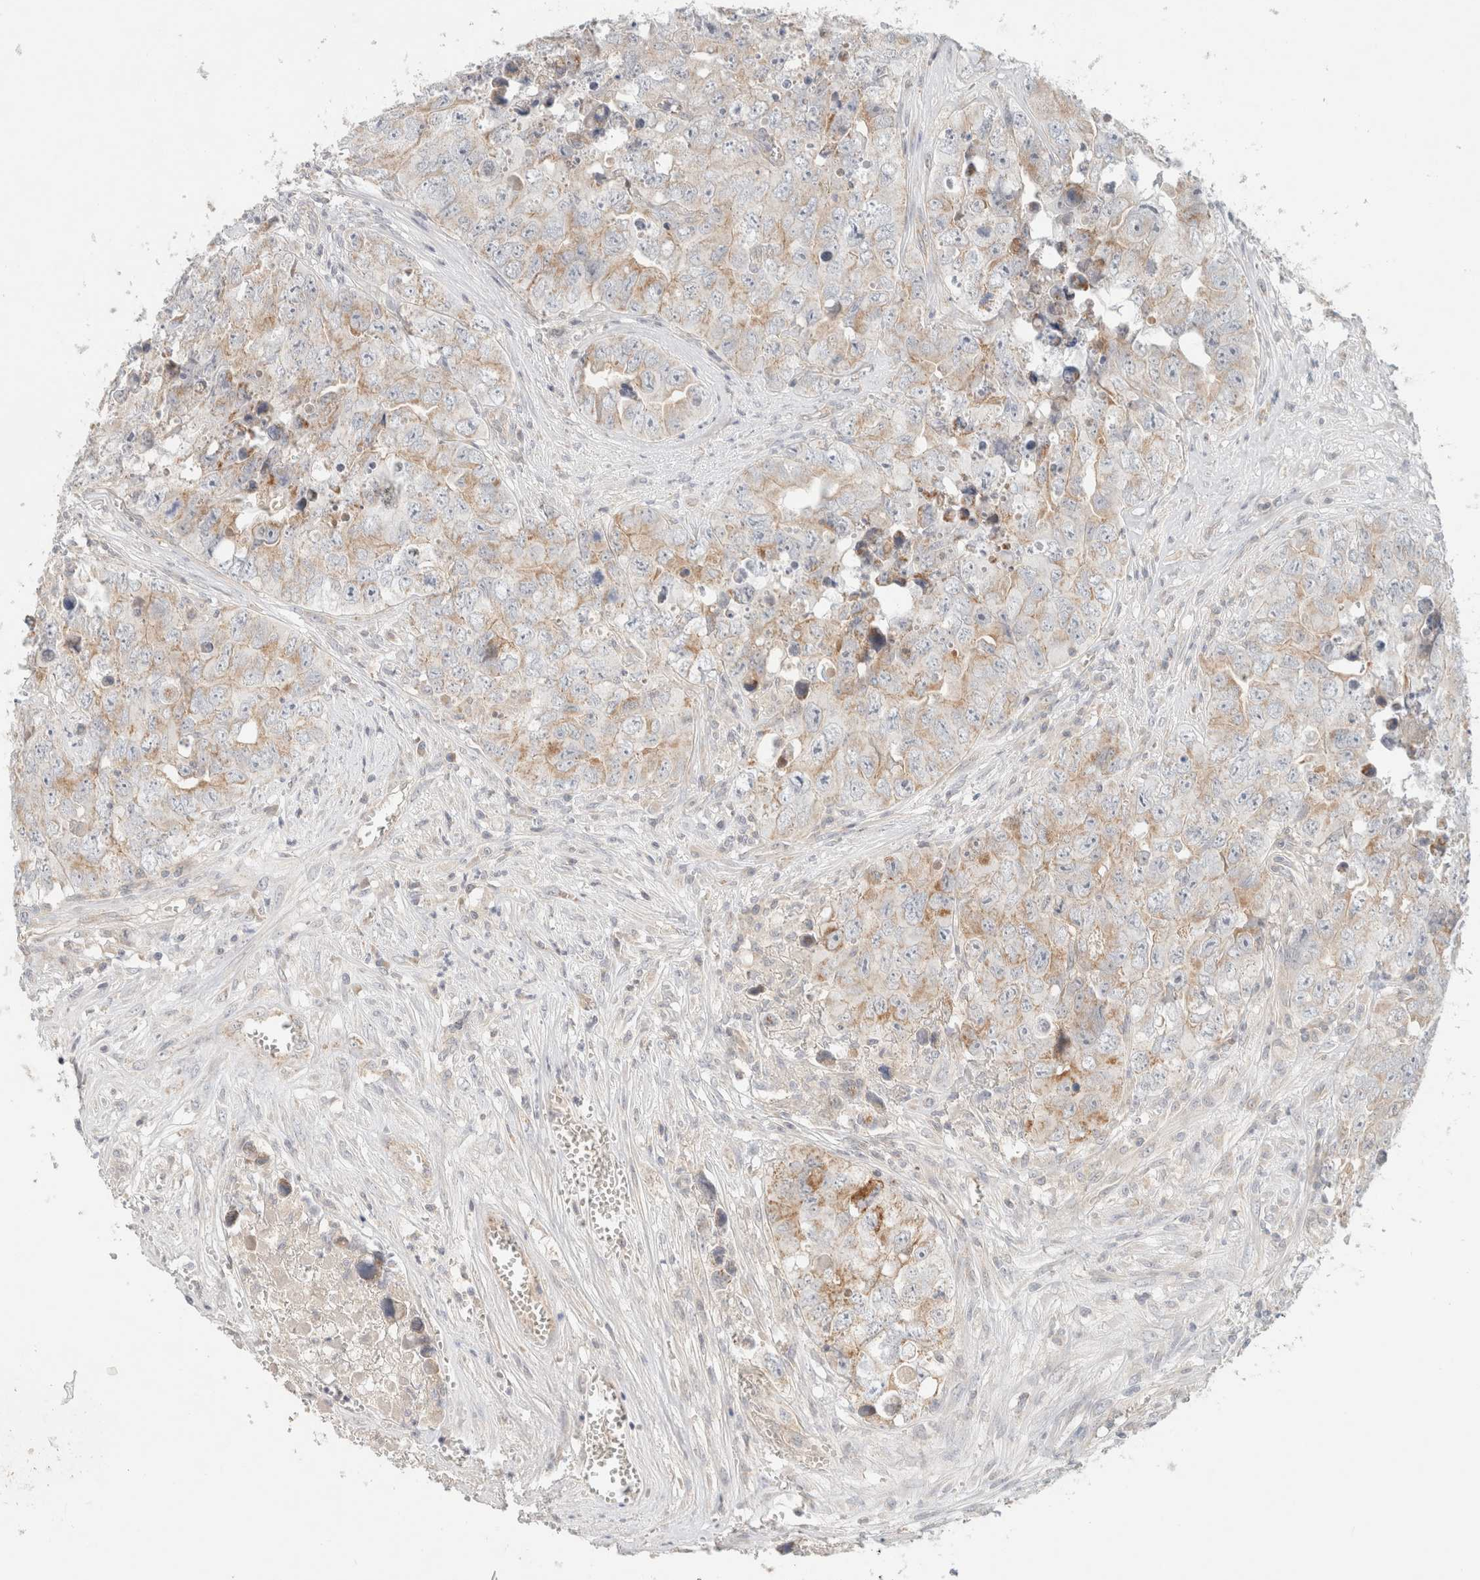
{"staining": {"intensity": "weak", "quantity": "25%-75%", "location": "cytoplasmic/membranous"}, "tissue": "testis cancer", "cell_type": "Tumor cells", "image_type": "cancer", "snomed": [{"axis": "morphology", "description": "Seminoma, NOS"}, {"axis": "morphology", "description": "Carcinoma, Embryonal, NOS"}, {"axis": "topography", "description": "Testis"}], "caption": "A micrograph showing weak cytoplasmic/membranous positivity in about 25%-75% of tumor cells in testis cancer (embryonal carcinoma), as visualized by brown immunohistochemical staining.", "gene": "MRM3", "patient": {"sex": "male", "age": 43}}